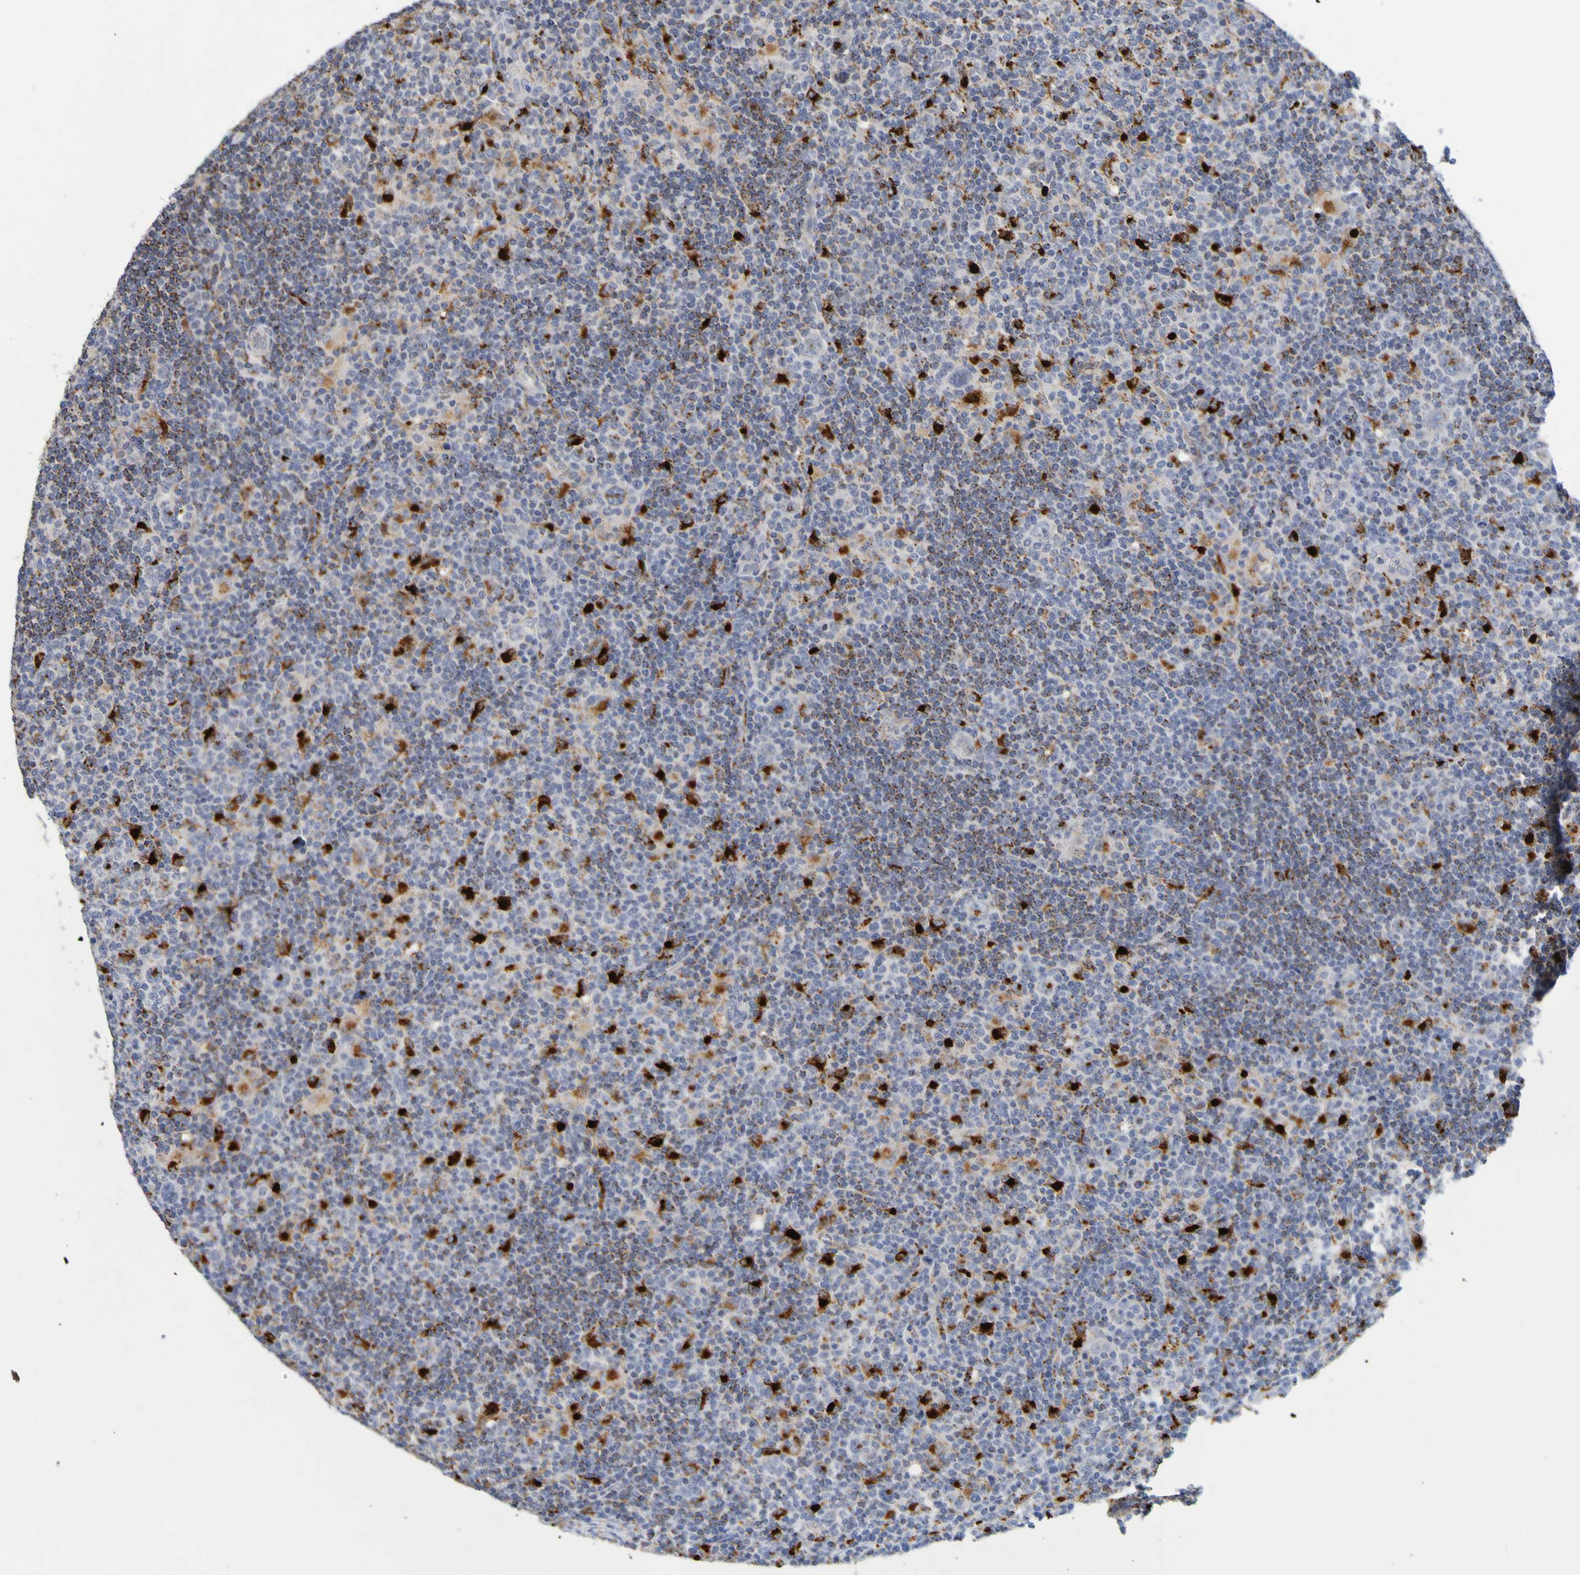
{"staining": {"intensity": "moderate", "quantity": "<25%", "location": "cytoplasmic/membranous"}, "tissue": "lymphoma", "cell_type": "Tumor cells", "image_type": "cancer", "snomed": [{"axis": "morphology", "description": "Hodgkin's disease, NOS"}, {"axis": "topography", "description": "Lymph node"}], "caption": "There is low levels of moderate cytoplasmic/membranous positivity in tumor cells of lymphoma, as demonstrated by immunohistochemical staining (brown color).", "gene": "TPH1", "patient": {"sex": "female", "age": 57}}